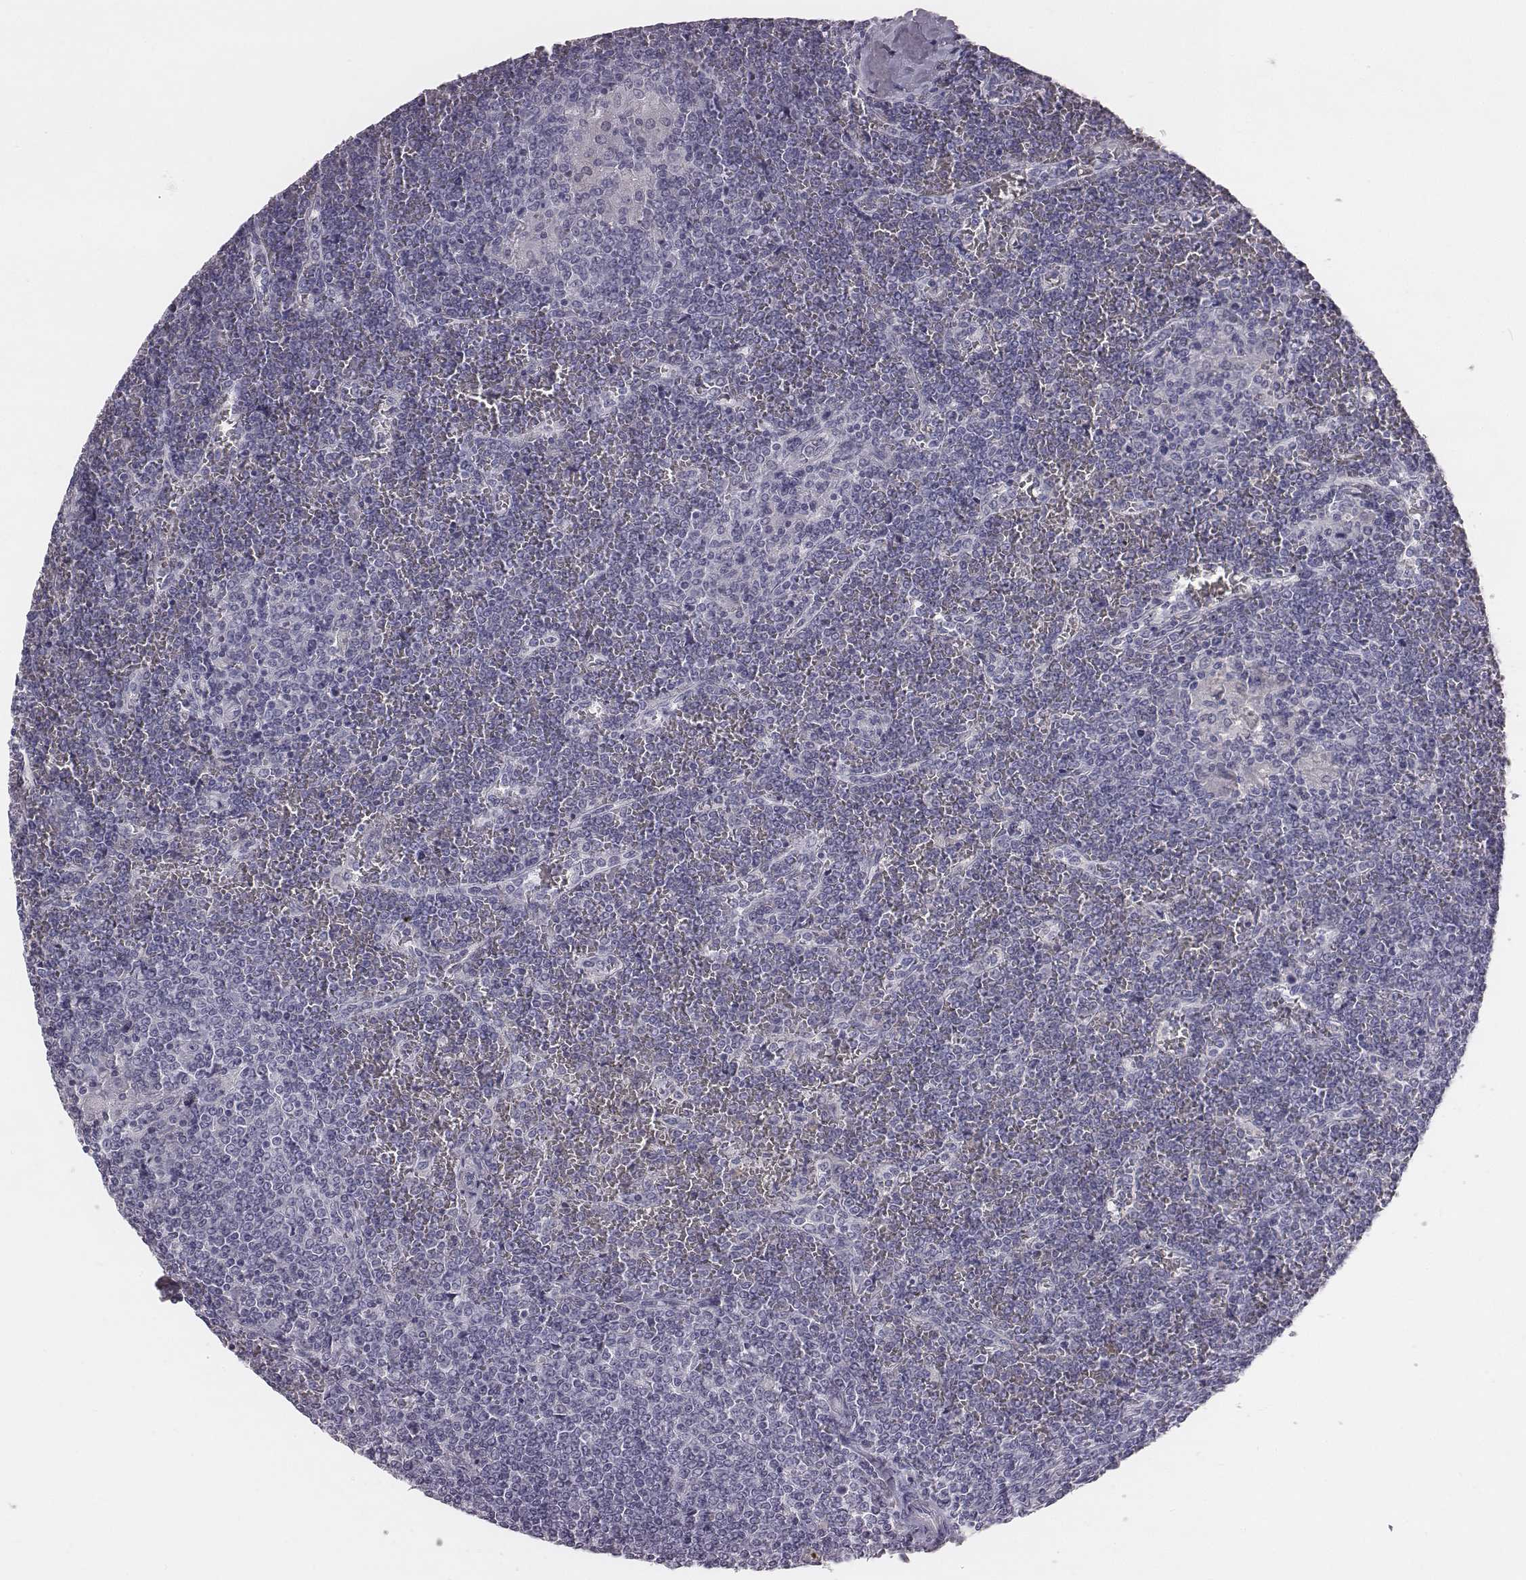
{"staining": {"intensity": "negative", "quantity": "none", "location": "none"}, "tissue": "lymphoma", "cell_type": "Tumor cells", "image_type": "cancer", "snomed": [{"axis": "morphology", "description": "Malignant lymphoma, non-Hodgkin's type, Low grade"}, {"axis": "topography", "description": "Spleen"}], "caption": "Tumor cells are negative for brown protein staining in malignant lymphoma, non-Hodgkin's type (low-grade). Brightfield microscopy of IHC stained with DAB (3,3'-diaminobenzidine) (brown) and hematoxylin (blue), captured at high magnification.", "gene": "C6orf58", "patient": {"sex": "female", "age": 19}}